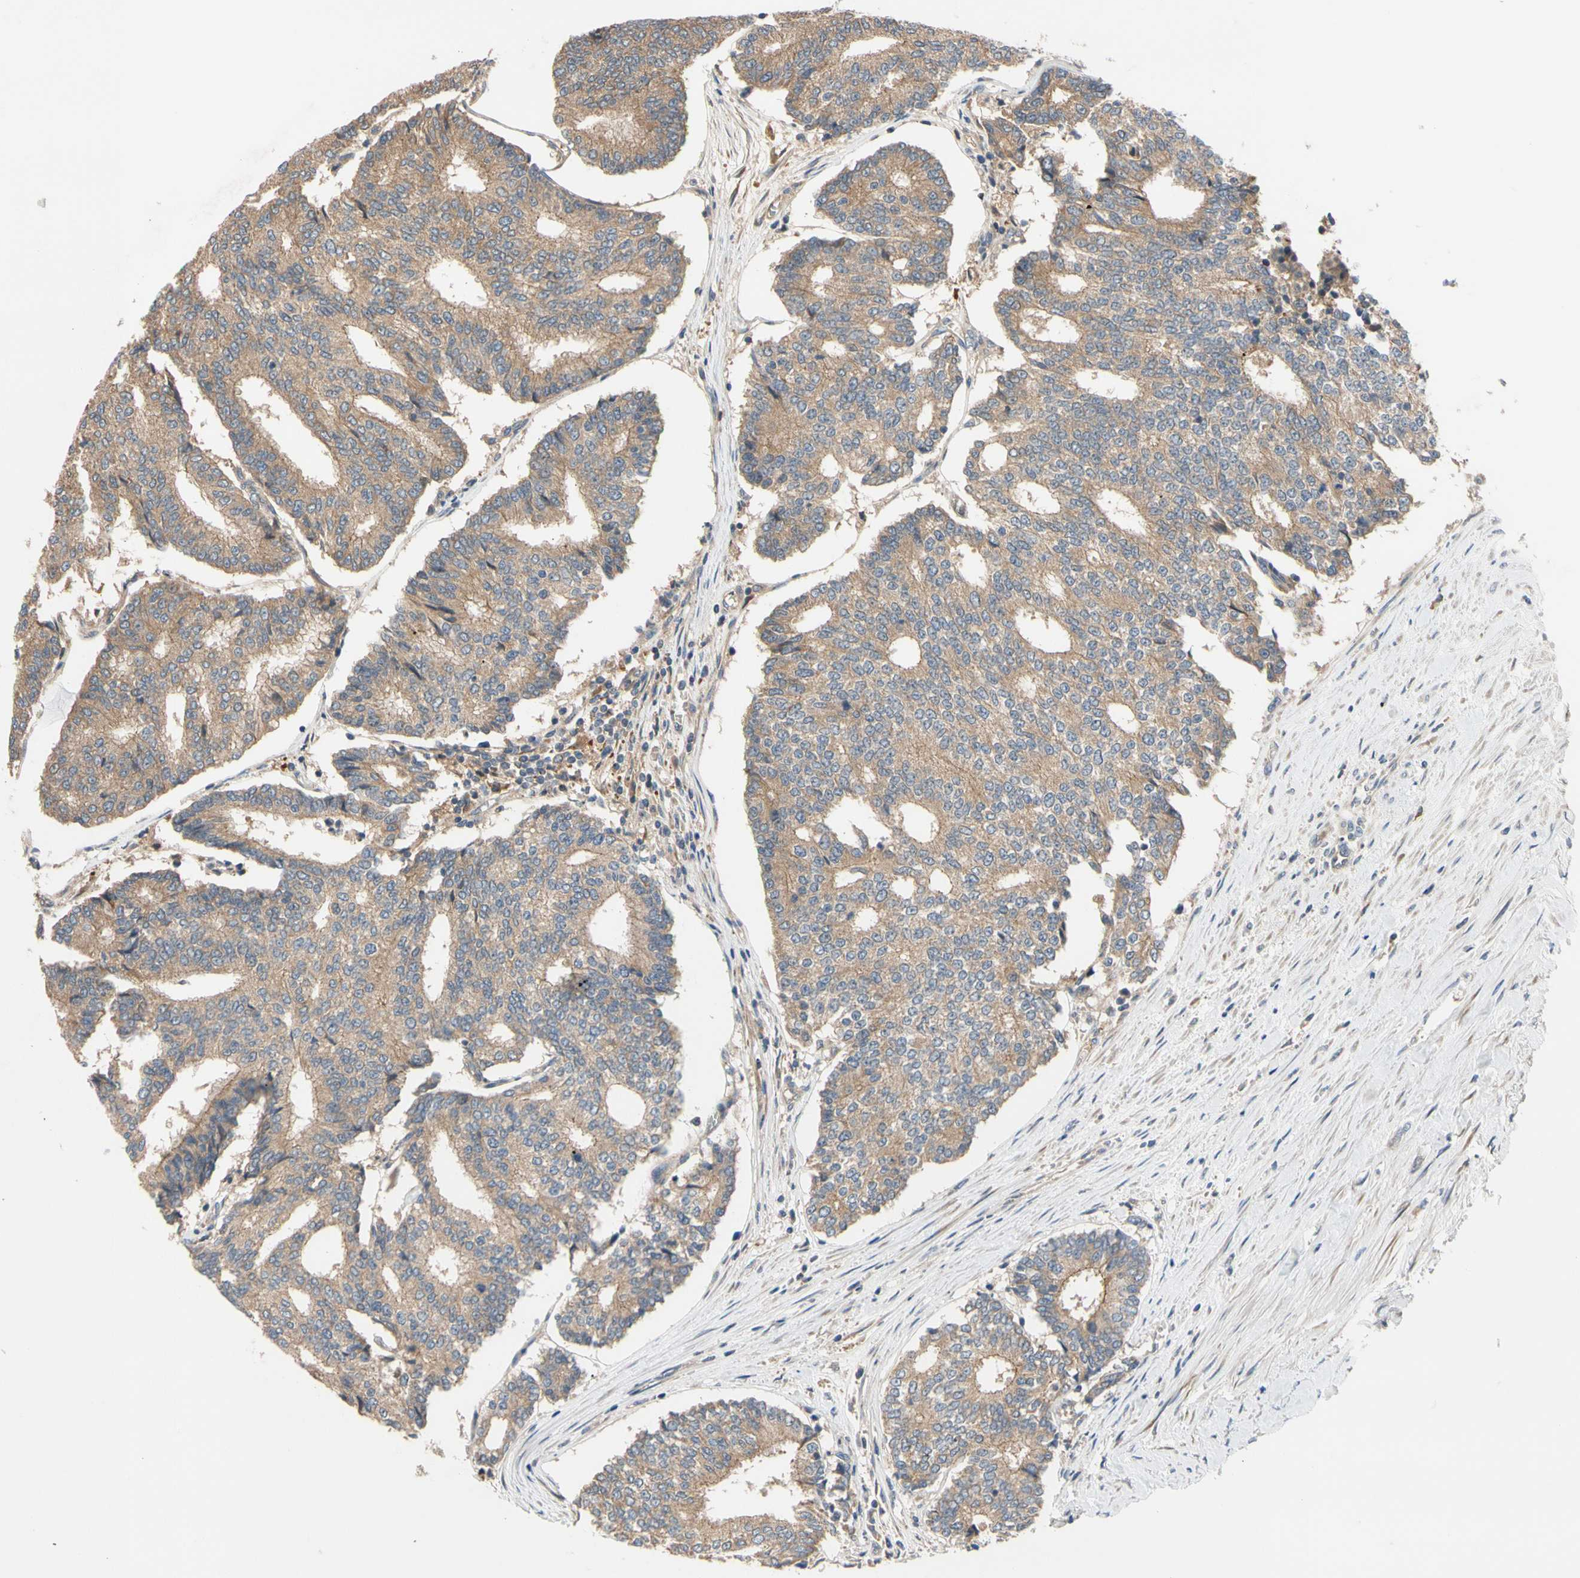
{"staining": {"intensity": "moderate", "quantity": ">75%", "location": "cytoplasmic/membranous"}, "tissue": "prostate cancer", "cell_type": "Tumor cells", "image_type": "cancer", "snomed": [{"axis": "morphology", "description": "Adenocarcinoma, High grade"}, {"axis": "topography", "description": "Prostate"}], "caption": "Moderate cytoplasmic/membranous positivity for a protein is identified in approximately >75% of tumor cells of prostate adenocarcinoma (high-grade) using immunohistochemistry.", "gene": "MBTPS2", "patient": {"sex": "male", "age": 55}}